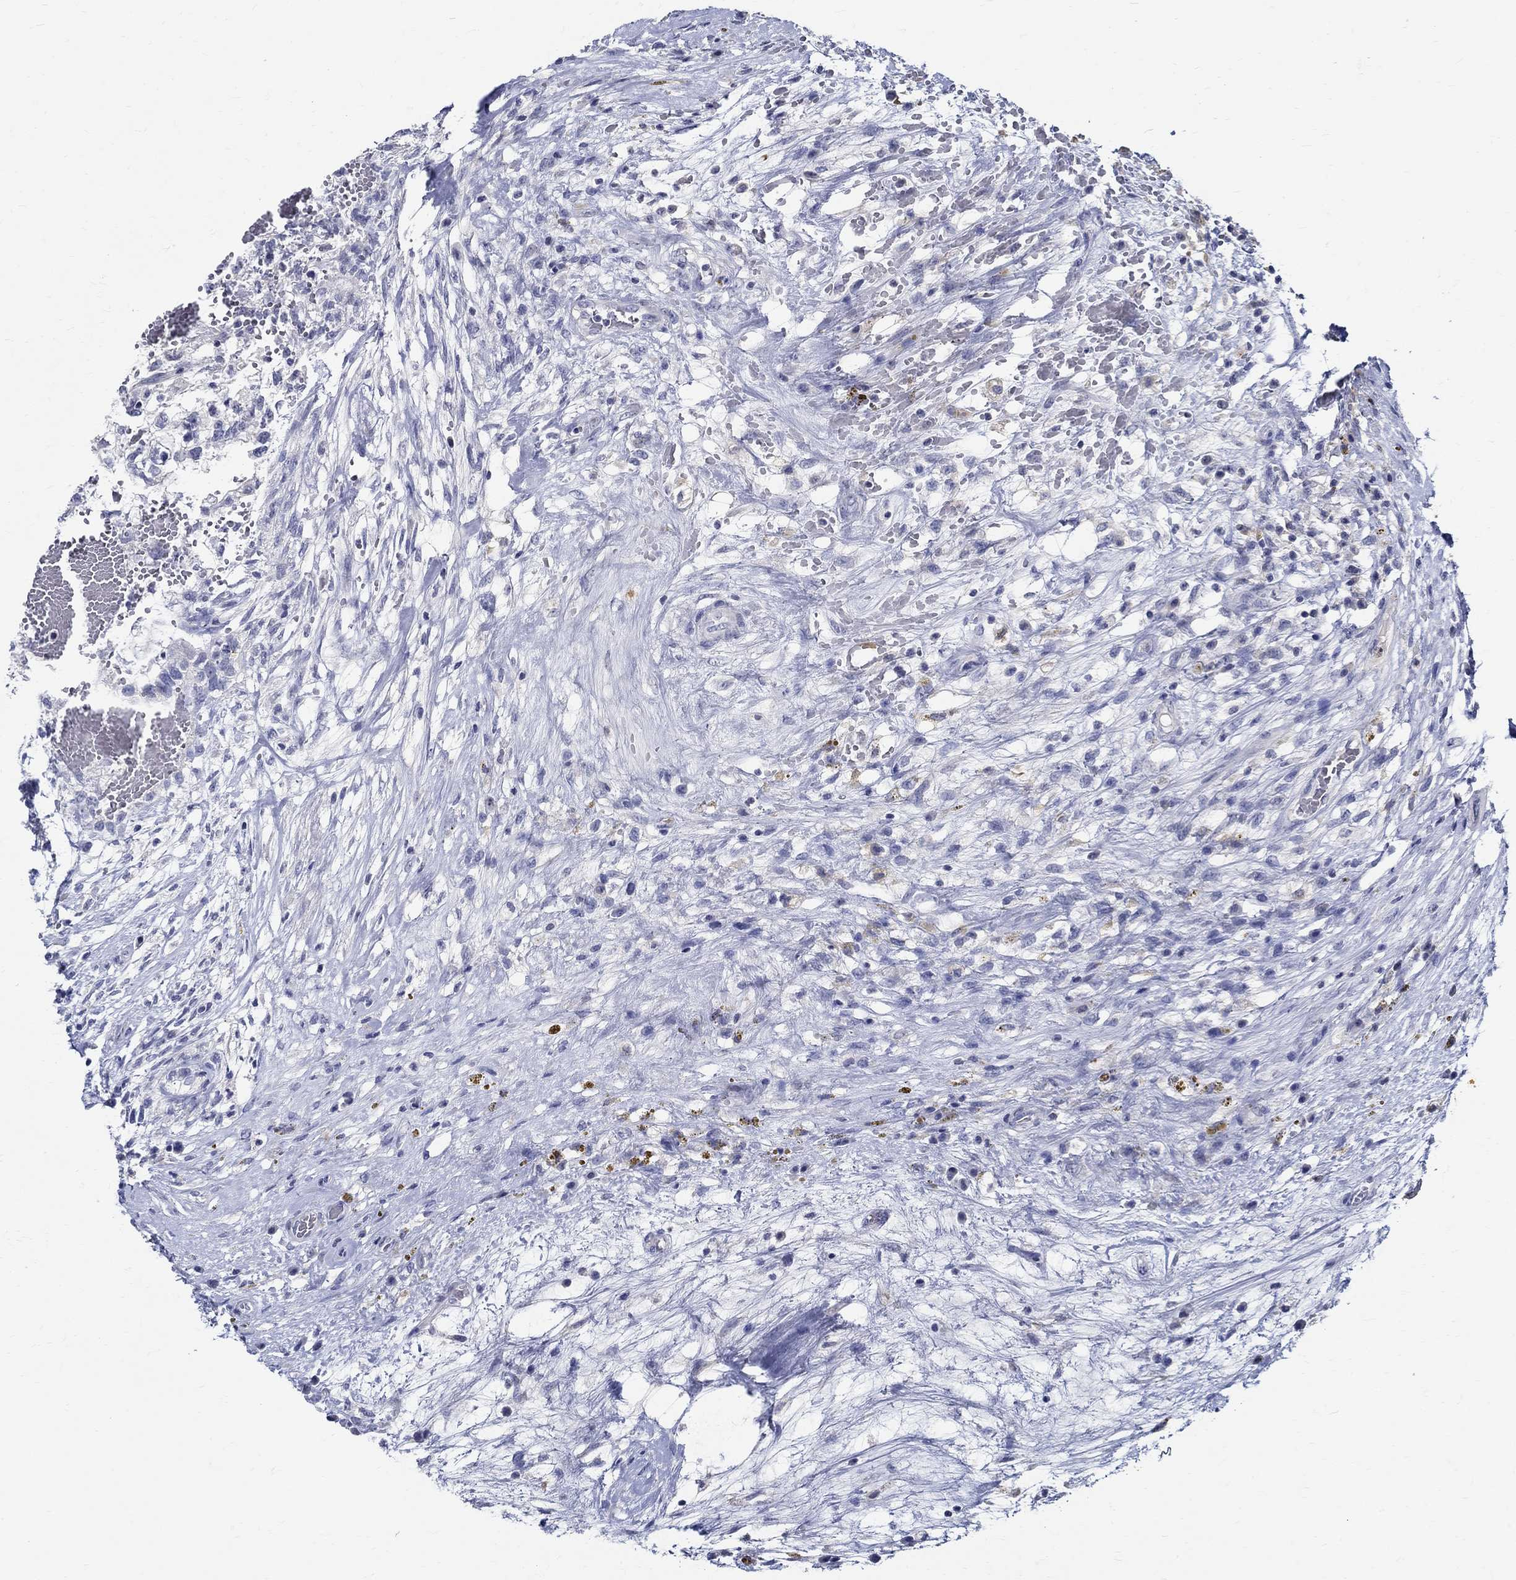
{"staining": {"intensity": "negative", "quantity": "none", "location": "none"}, "tissue": "testis cancer", "cell_type": "Tumor cells", "image_type": "cancer", "snomed": [{"axis": "morphology", "description": "Normal tissue, NOS"}, {"axis": "morphology", "description": "Carcinoma, Embryonal, NOS"}, {"axis": "topography", "description": "Testis"}, {"axis": "topography", "description": "Epididymis"}], "caption": "Immunohistochemistry (IHC) of testis cancer displays no expression in tumor cells.", "gene": "CETN1", "patient": {"sex": "male", "age": 32}}